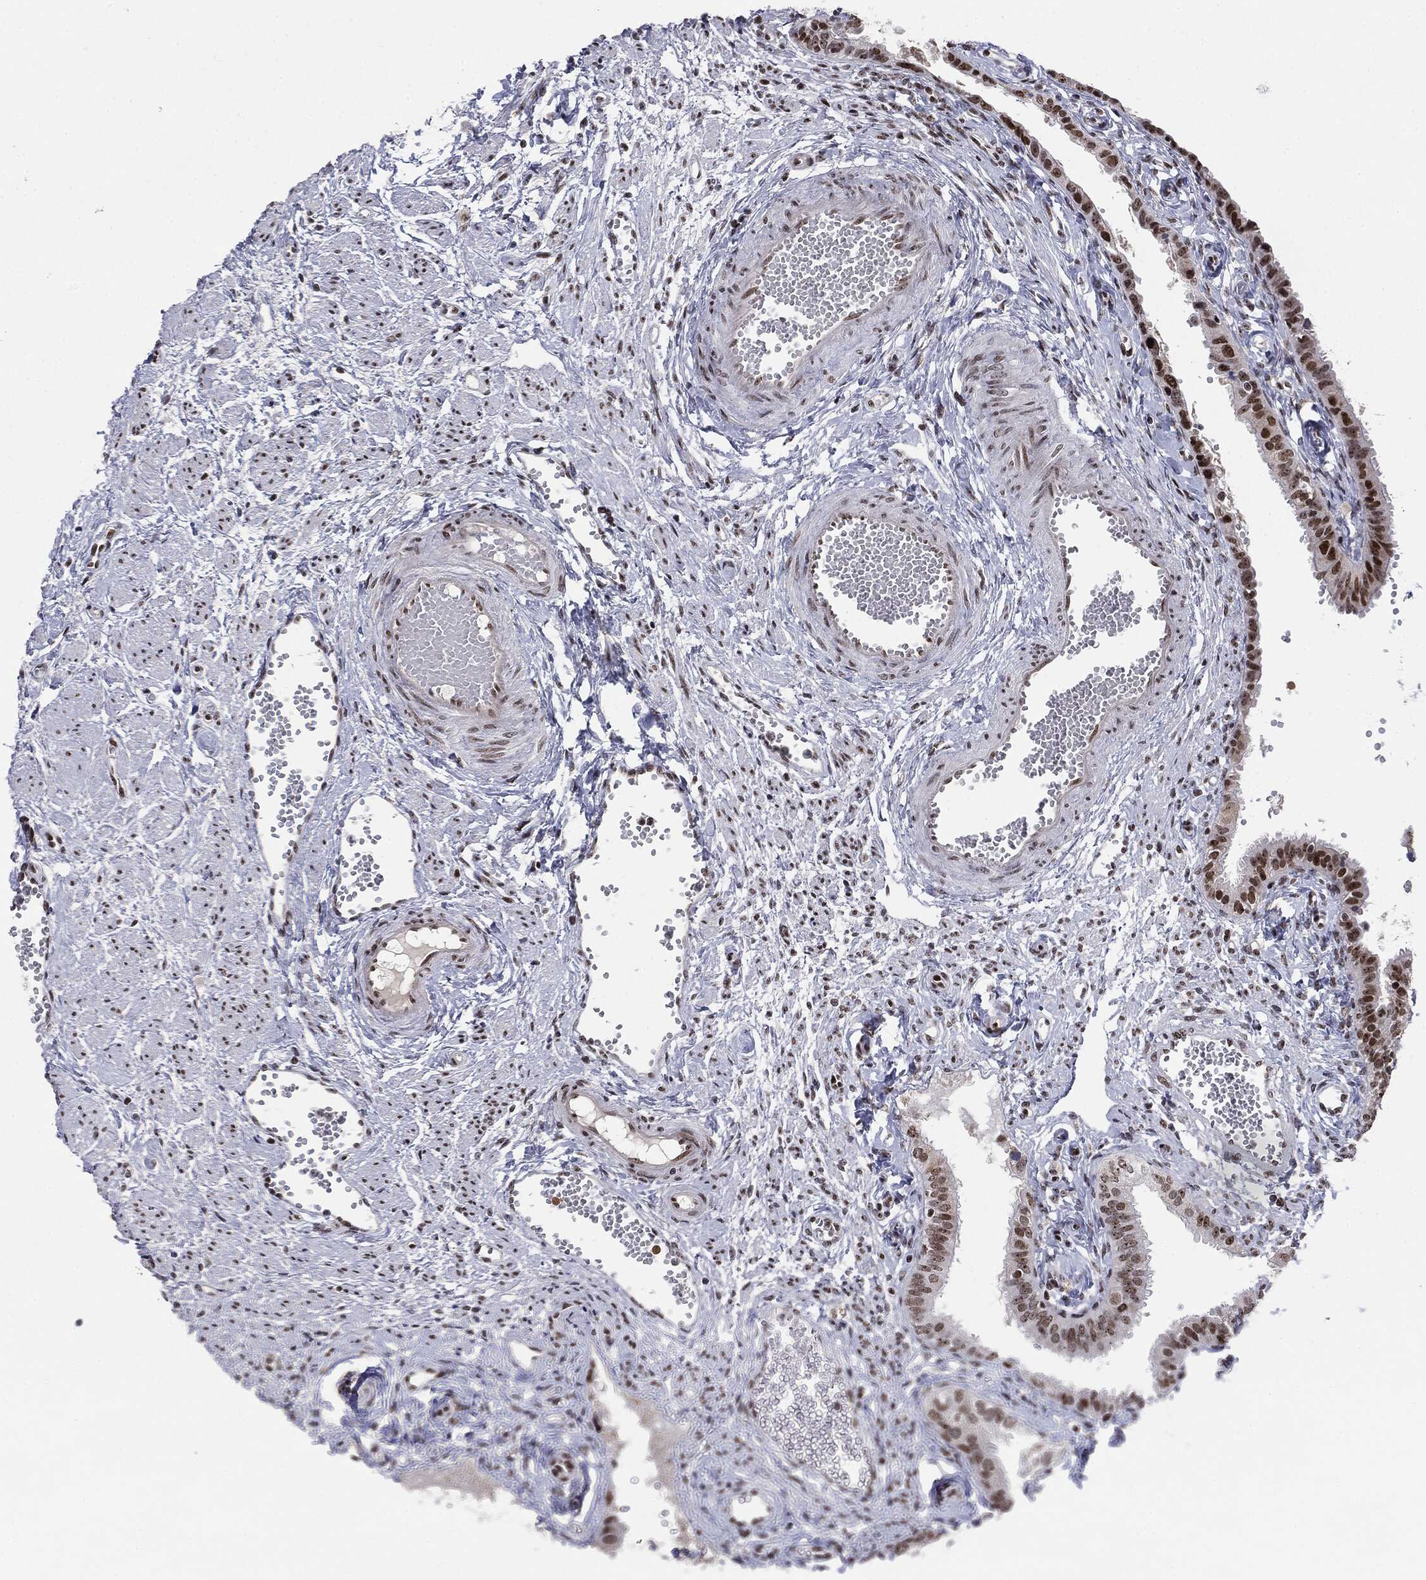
{"staining": {"intensity": "strong", "quantity": "25%-75%", "location": "nuclear"}, "tissue": "fallopian tube", "cell_type": "Glandular cells", "image_type": "normal", "snomed": [{"axis": "morphology", "description": "Normal tissue, NOS"}, {"axis": "topography", "description": "Fallopian tube"}, {"axis": "topography", "description": "Ovary"}], "caption": "Protein staining of normal fallopian tube exhibits strong nuclear staining in about 25%-75% of glandular cells. The staining was performed using DAB (3,3'-diaminobenzidine), with brown indicating positive protein expression. Nuclei are stained blue with hematoxylin.", "gene": "MDC1", "patient": {"sex": "female", "age": 49}}